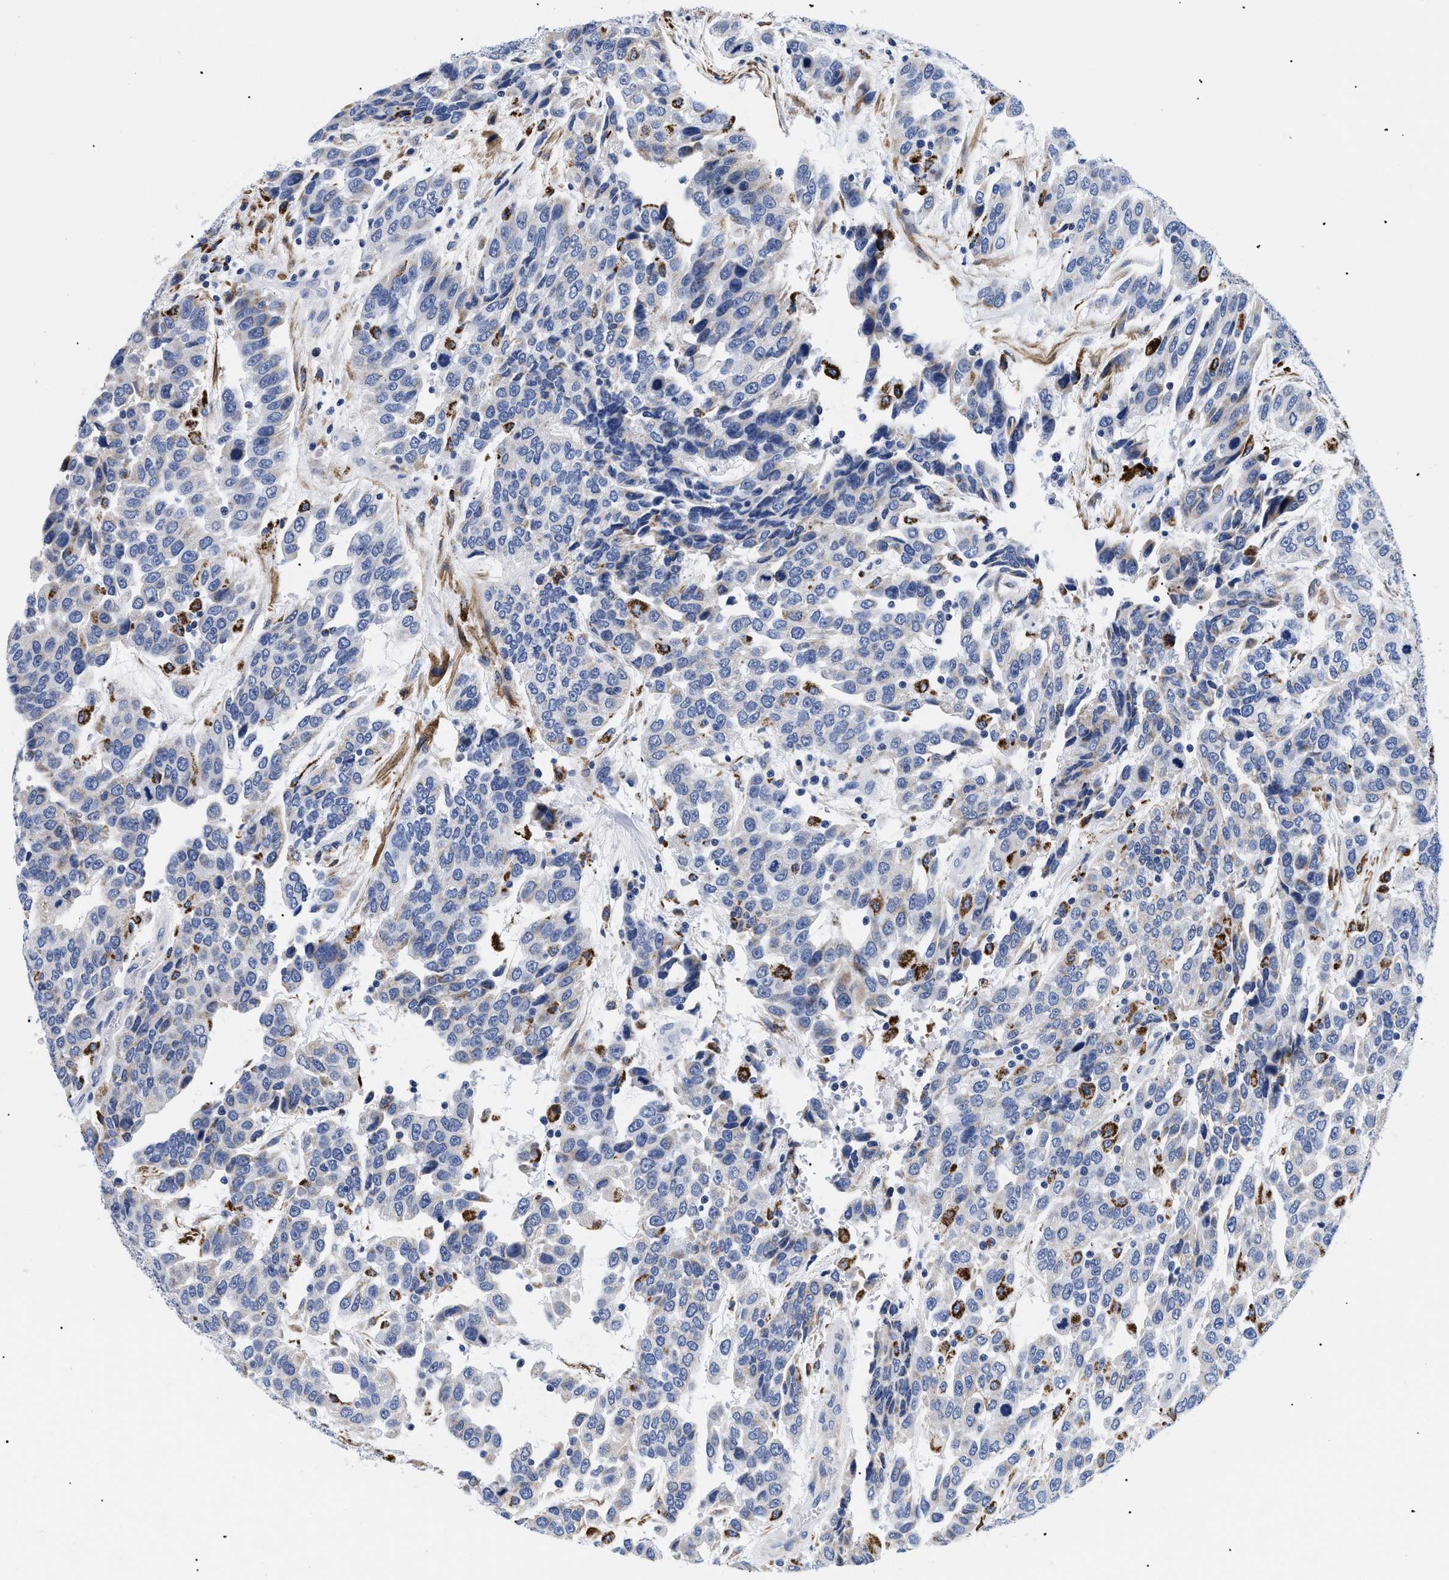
{"staining": {"intensity": "negative", "quantity": "none", "location": "none"}, "tissue": "urothelial cancer", "cell_type": "Tumor cells", "image_type": "cancer", "snomed": [{"axis": "morphology", "description": "Urothelial carcinoma, High grade"}, {"axis": "topography", "description": "Urinary bladder"}], "caption": "An image of human urothelial cancer is negative for staining in tumor cells. (DAB immunohistochemistry visualized using brightfield microscopy, high magnification).", "gene": "GPR149", "patient": {"sex": "female", "age": 80}}